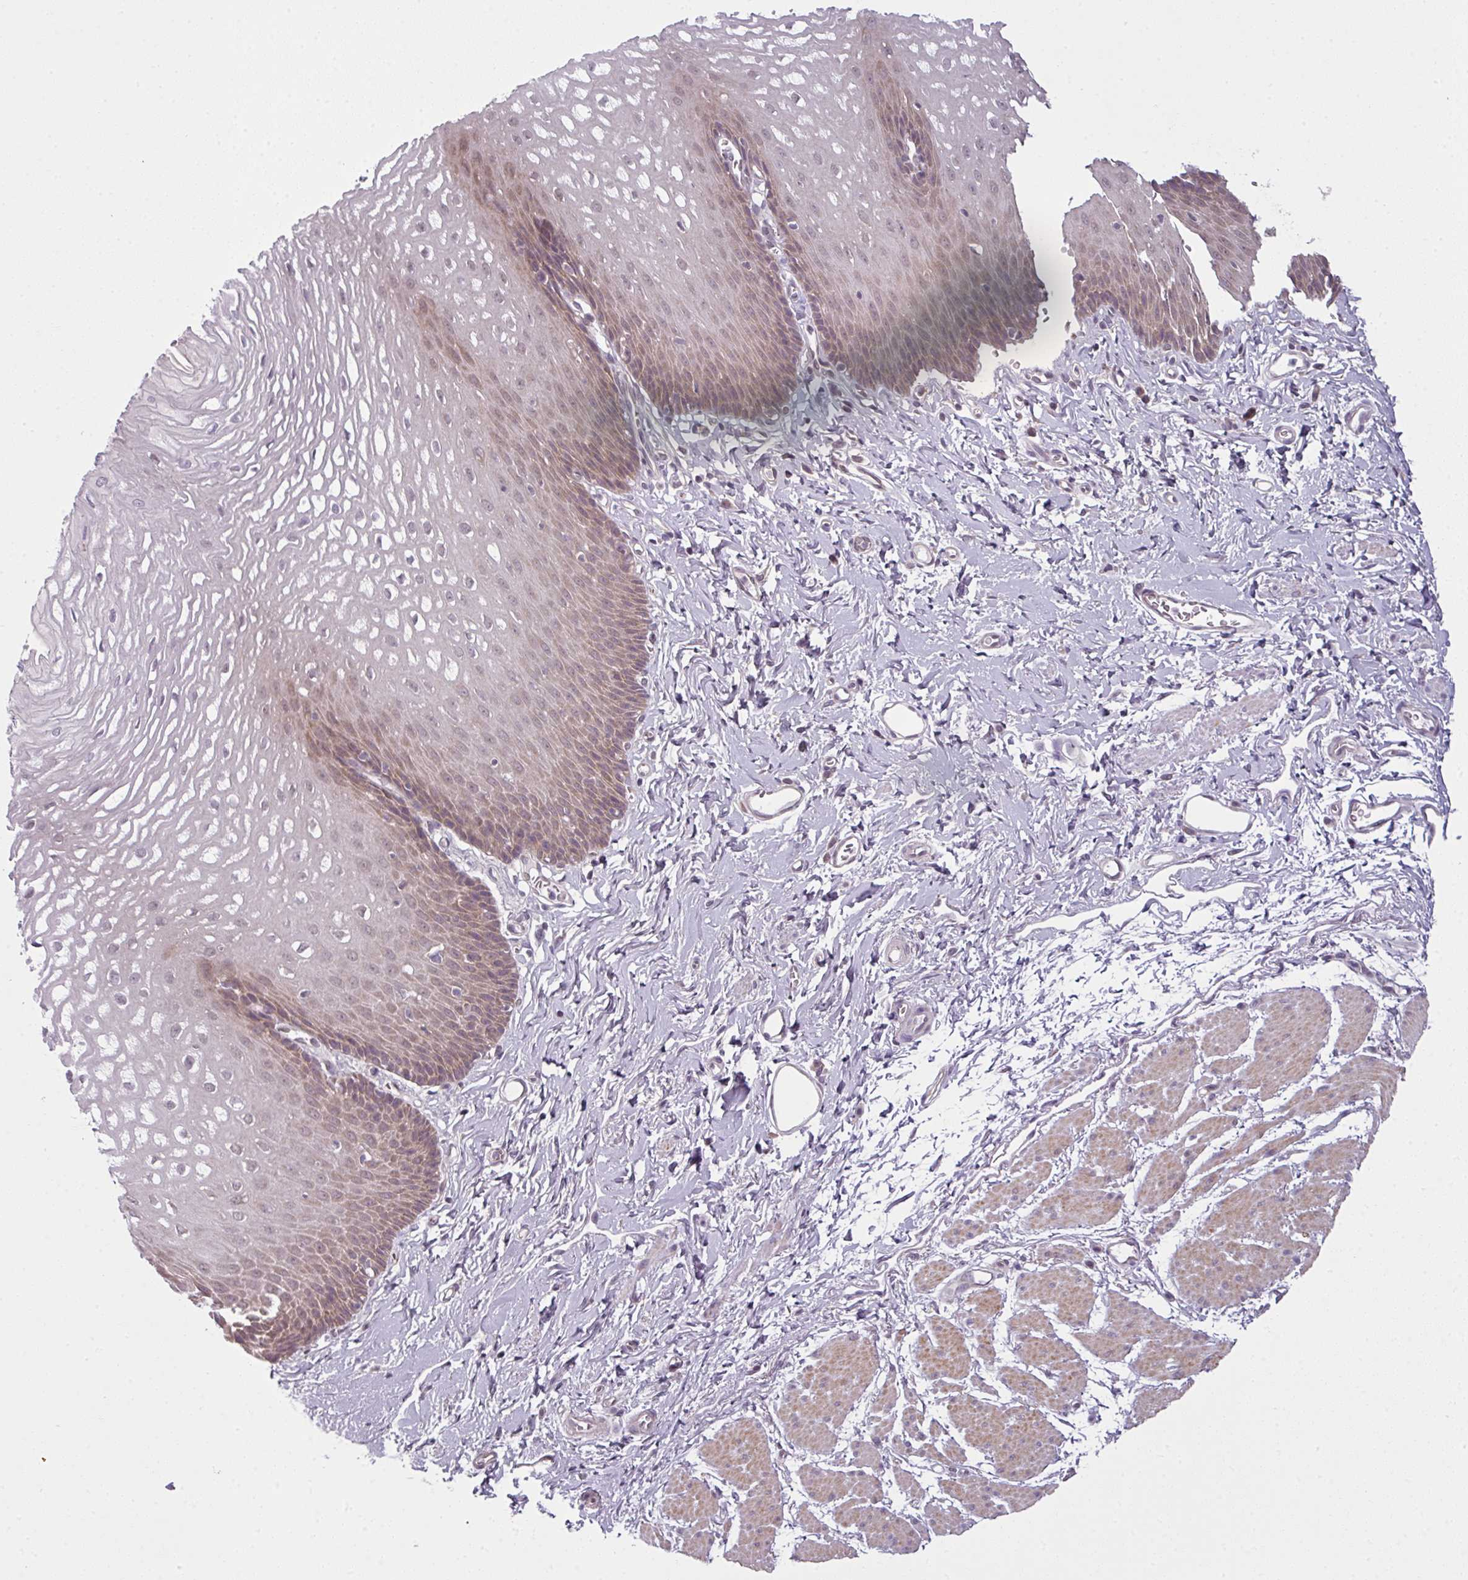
{"staining": {"intensity": "moderate", "quantity": "25%-75%", "location": "cytoplasmic/membranous,nuclear"}, "tissue": "esophagus", "cell_type": "Squamous epithelial cells", "image_type": "normal", "snomed": [{"axis": "morphology", "description": "Normal tissue, NOS"}, {"axis": "topography", "description": "Esophagus"}], "caption": "IHC image of benign human esophagus stained for a protein (brown), which exhibits medium levels of moderate cytoplasmic/membranous,nuclear positivity in about 25%-75% of squamous epithelial cells.", "gene": "DERPC", "patient": {"sex": "male", "age": 70}}